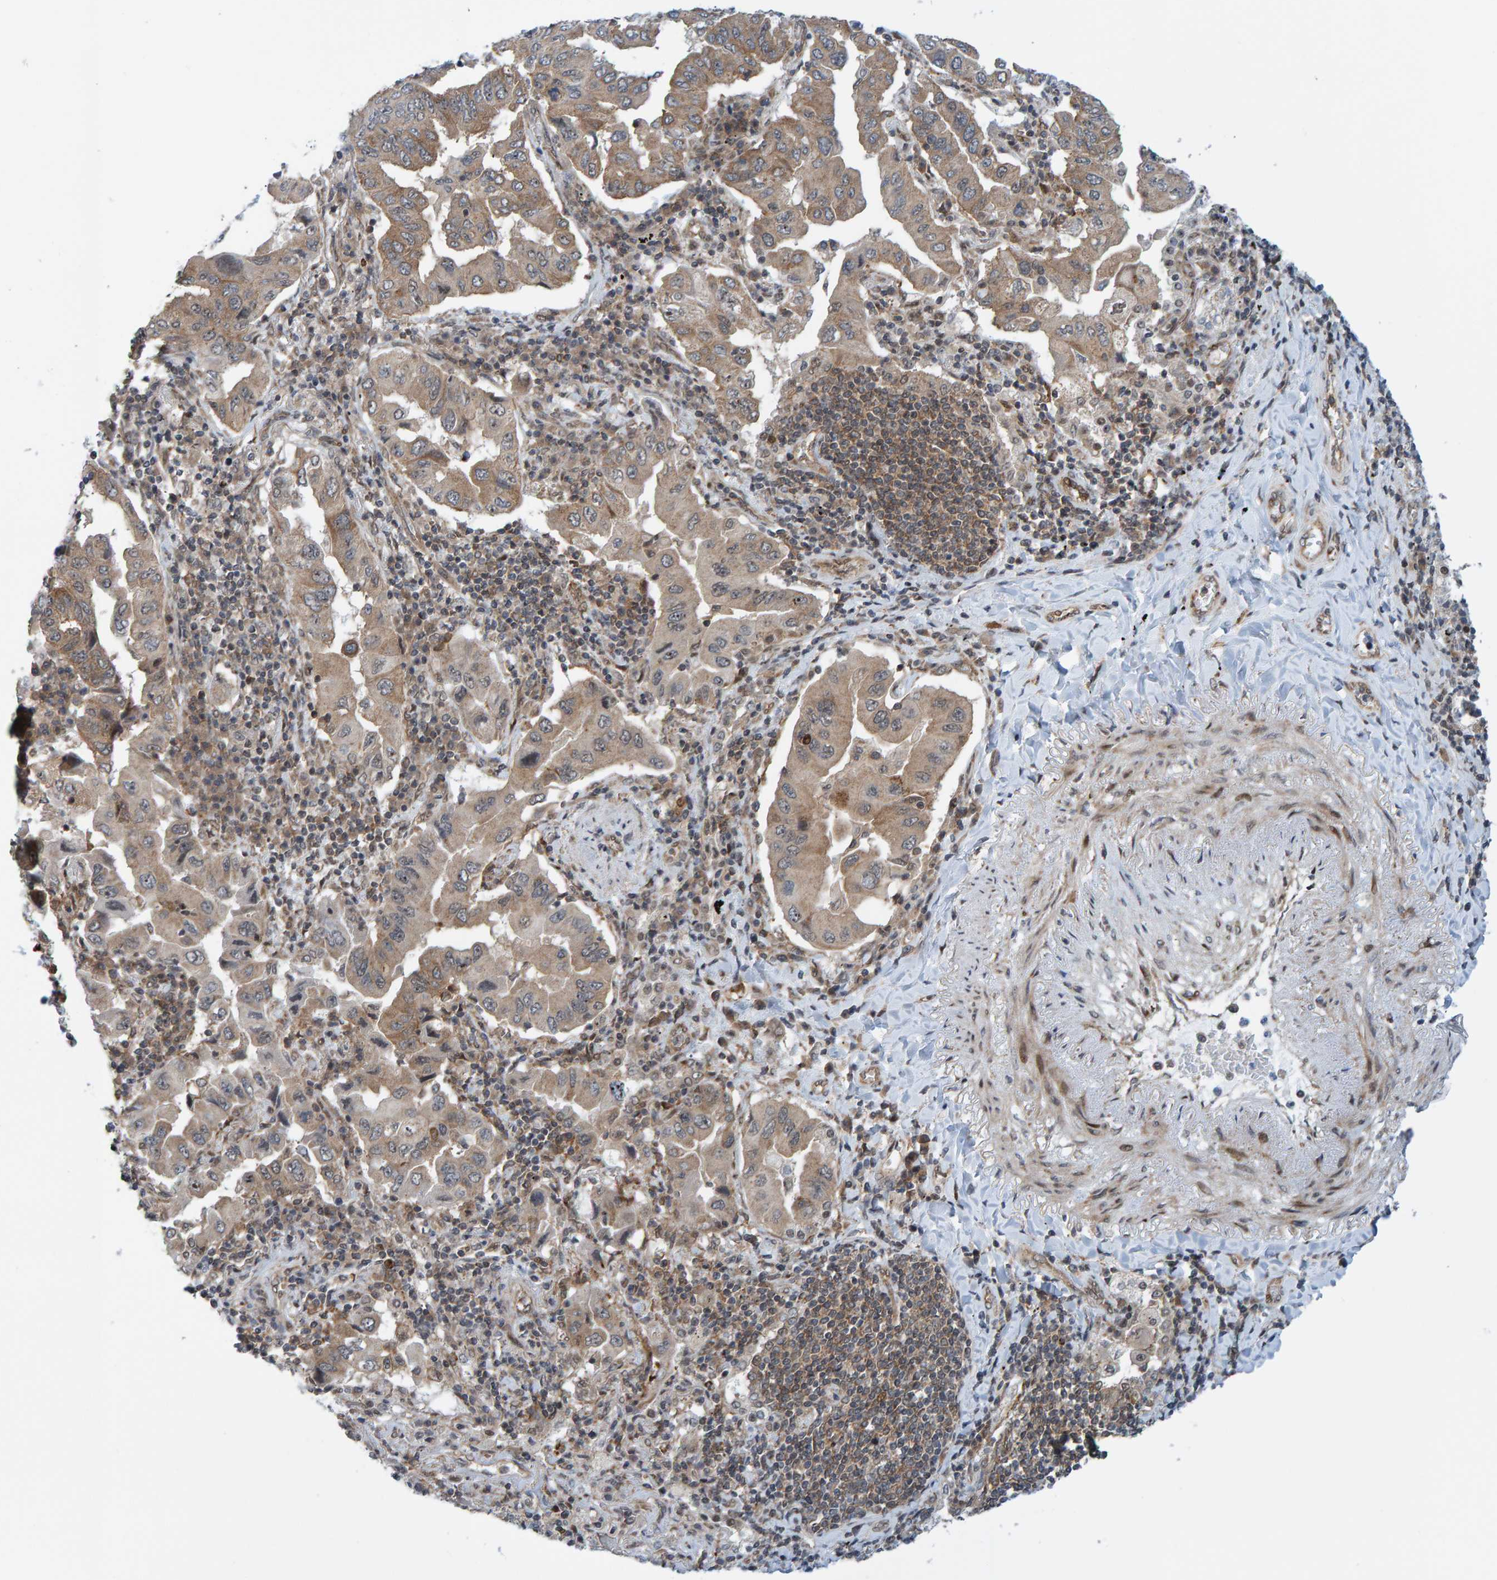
{"staining": {"intensity": "weak", "quantity": "25%-75%", "location": "cytoplasmic/membranous"}, "tissue": "lung cancer", "cell_type": "Tumor cells", "image_type": "cancer", "snomed": [{"axis": "morphology", "description": "Adenocarcinoma, NOS"}, {"axis": "topography", "description": "Lung"}], "caption": "A photomicrograph of lung cancer stained for a protein demonstrates weak cytoplasmic/membranous brown staining in tumor cells.", "gene": "ZNF366", "patient": {"sex": "female", "age": 65}}